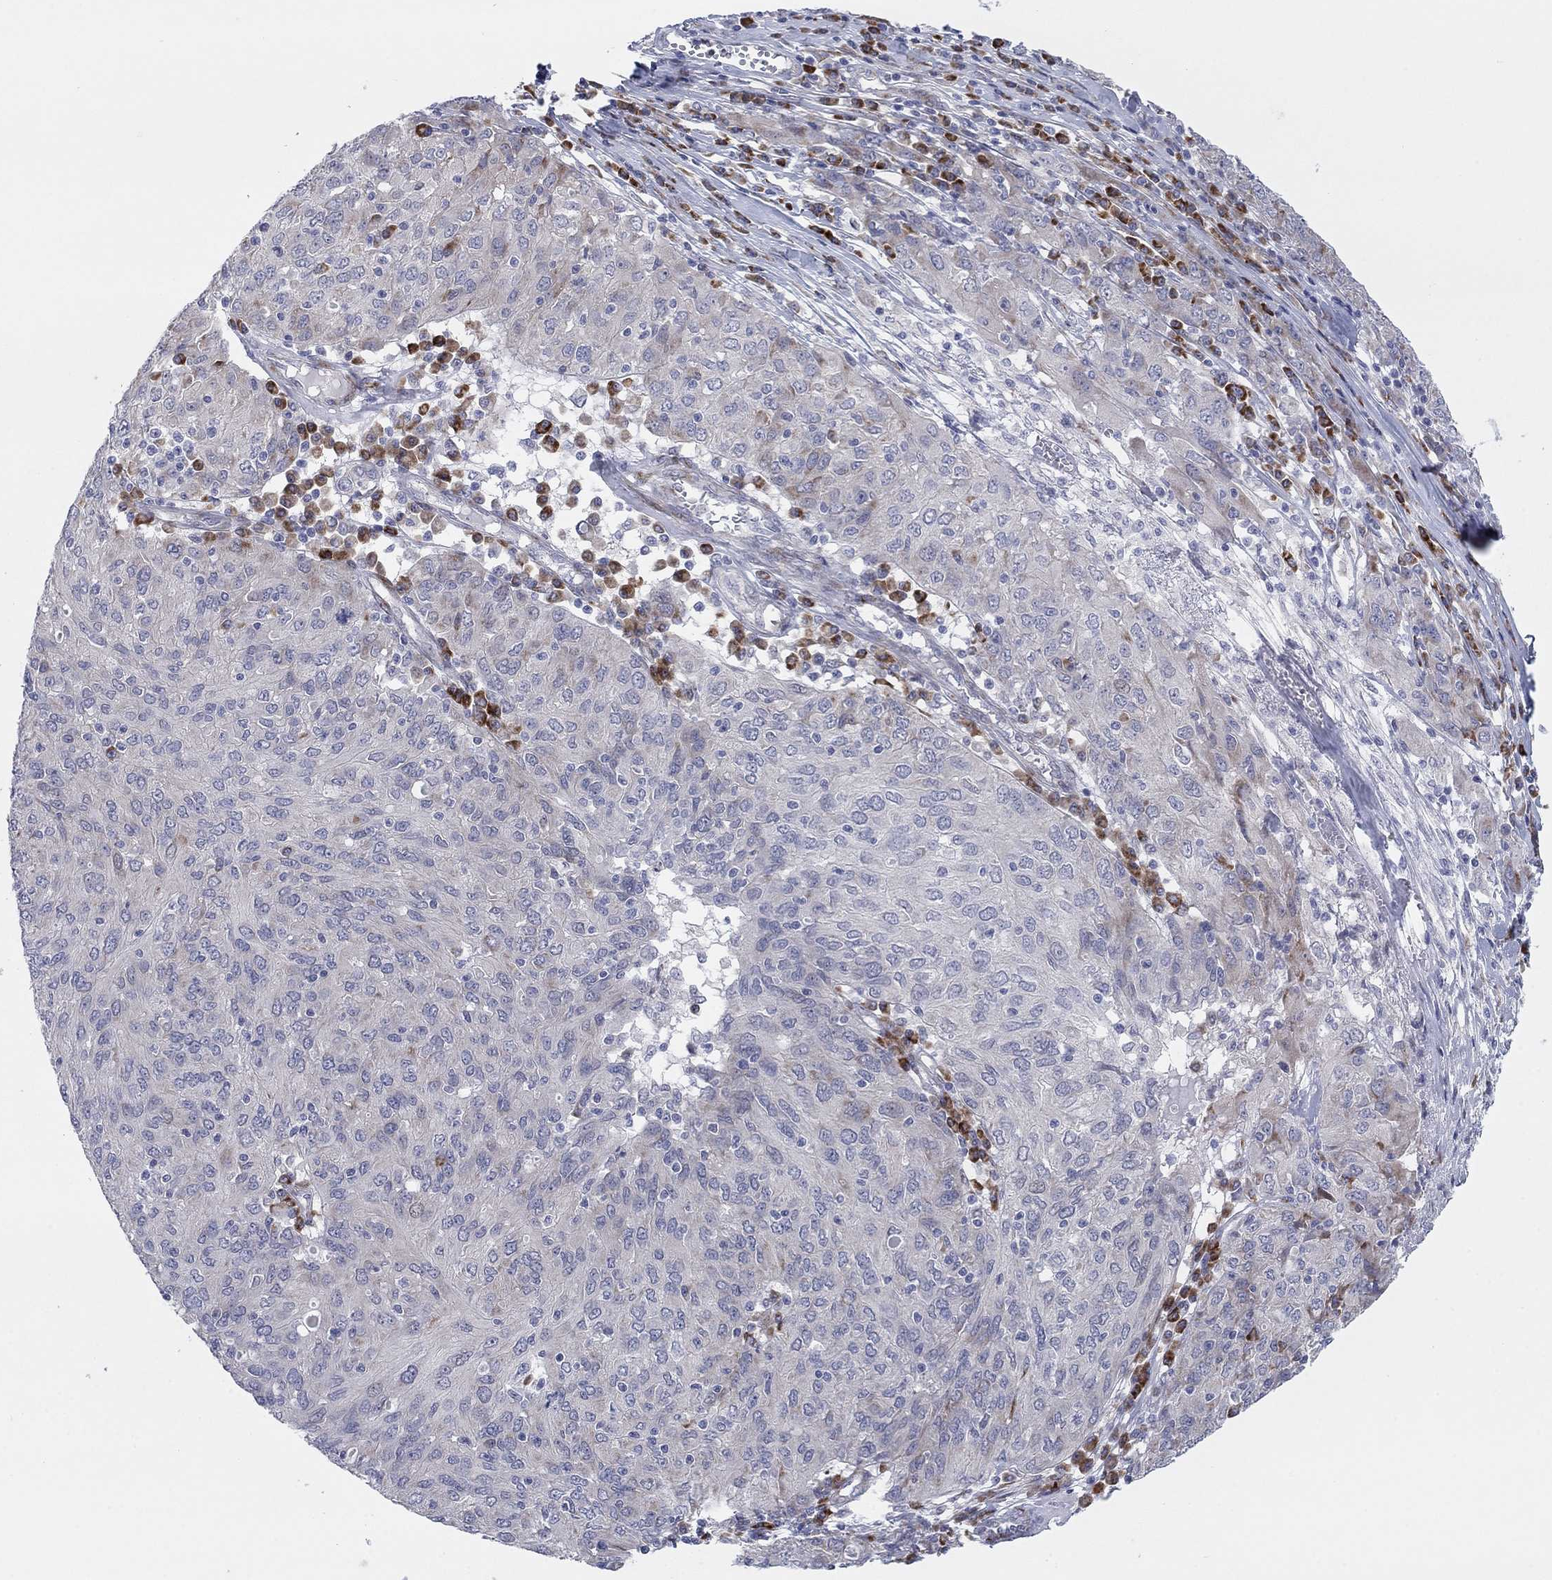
{"staining": {"intensity": "negative", "quantity": "none", "location": "none"}, "tissue": "ovarian cancer", "cell_type": "Tumor cells", "image_type": "cancer", "snomed": [{"axis": "morphology", "description": "Carcinoma, endometroid"}, {"axis": "topography", "description": "Ovary"}], "caption": "The IHC micrograph has no significant staining in tumor cells of ovarian endometroid carcinoma tissue. (Brightfield microscopy of DAB IHC at high magnification).", "gene": "TTC21B", "patient": {"sex": "female", "age": 50}}